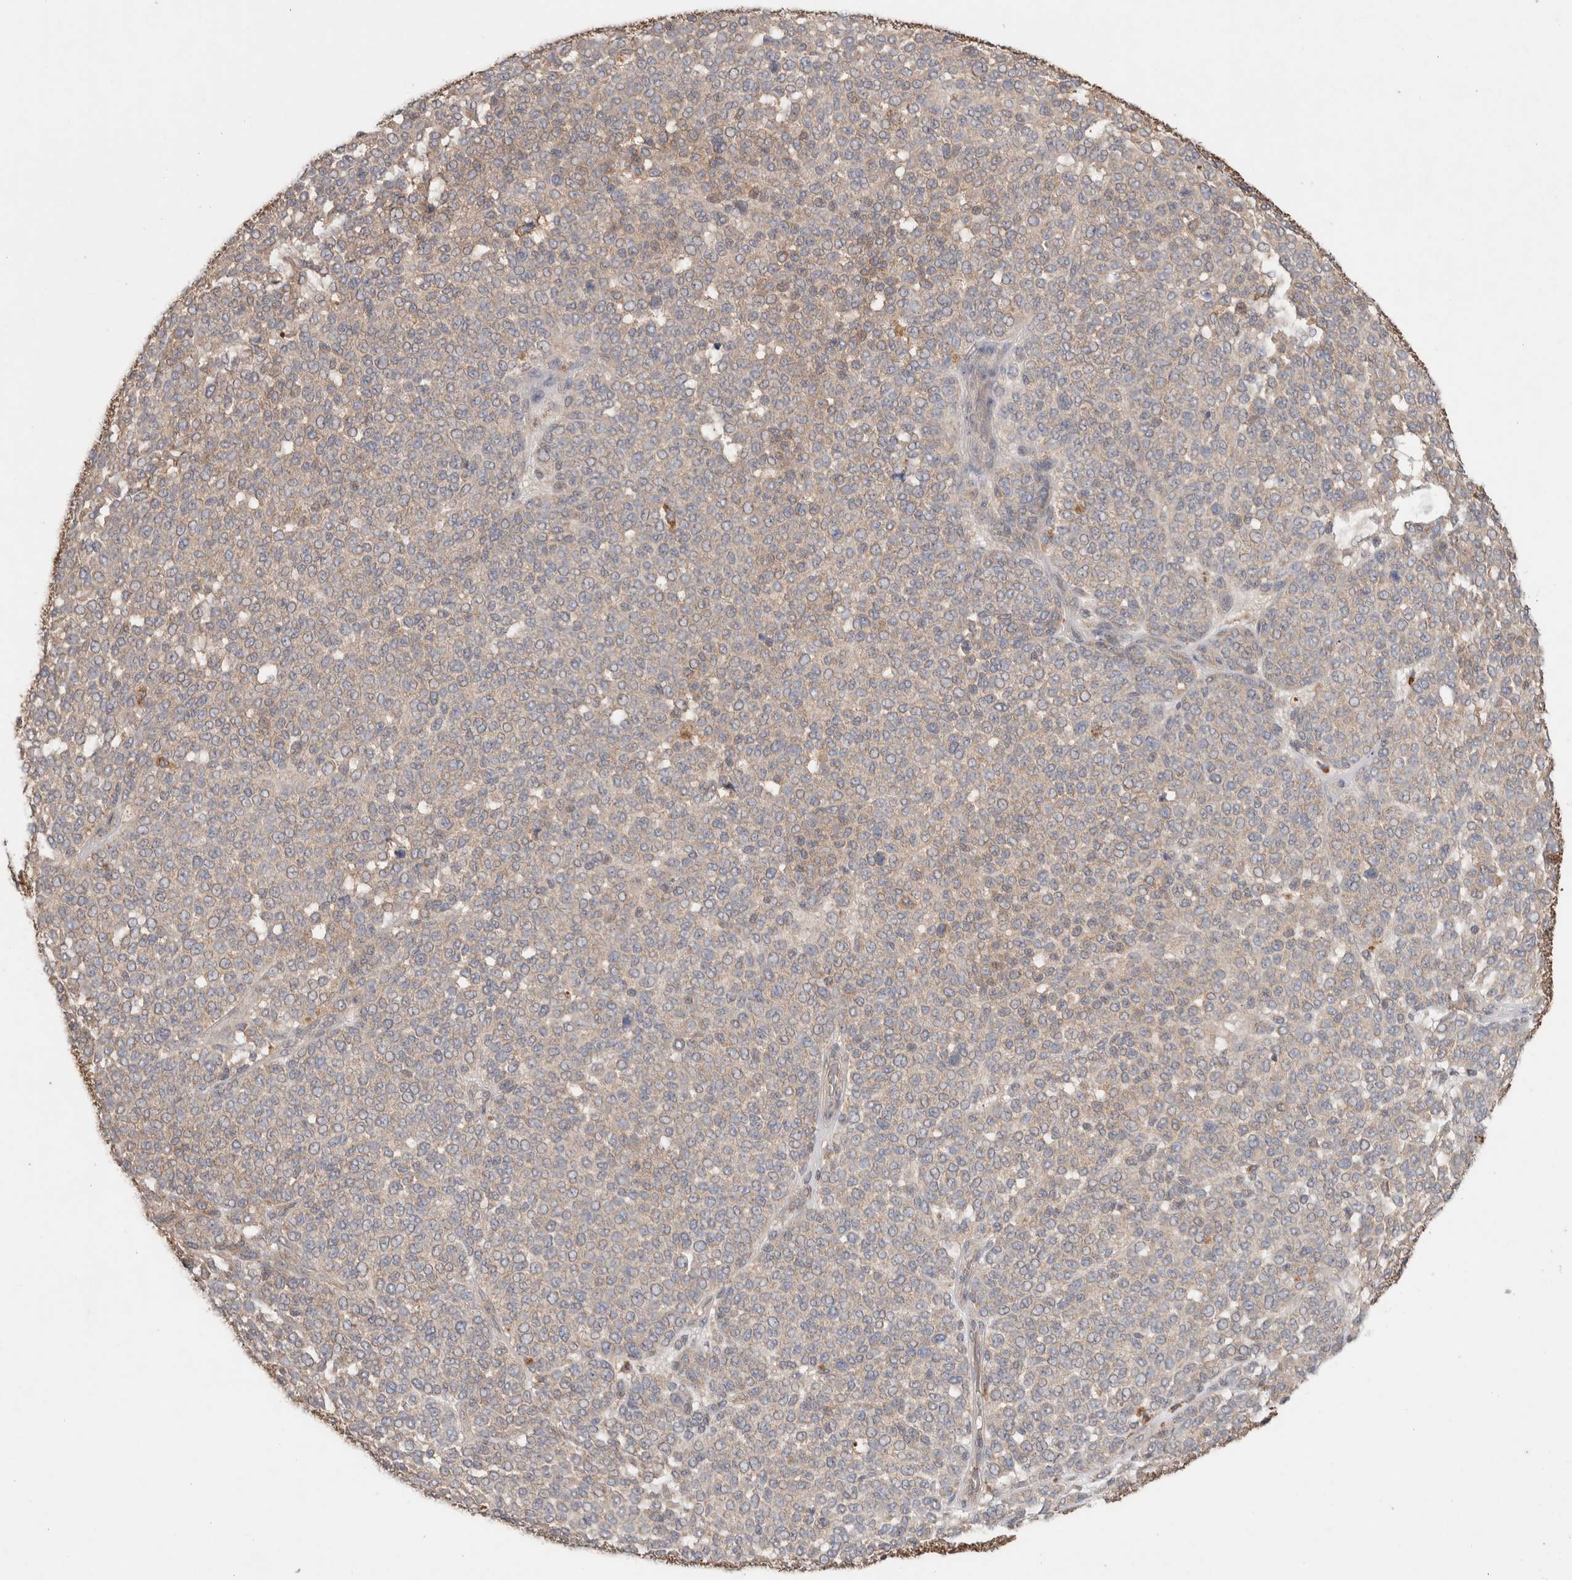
{"staining": {"intensity": "weak", "quantity": "25%-75%", "location": "cytoplasmic/membranous"}, "tissue": "melanoma", "cell_type": "Tumor cells", "image_type": "cancer", "snomed": [{"axis": "morphology", "description": "Malignant melanoma, NOS"}, {"axis": "topography", "description": "Skin"}], "caption": "Malignant melanoma stained with IHC exhibits weak cytoplasmic/membranous expression in about 25%-75% of tumor cells. (IHC, brightfield microscopy, high magnification).", "gene": "KCNJ5", "patient": {"sex": "male", "age": 59}}